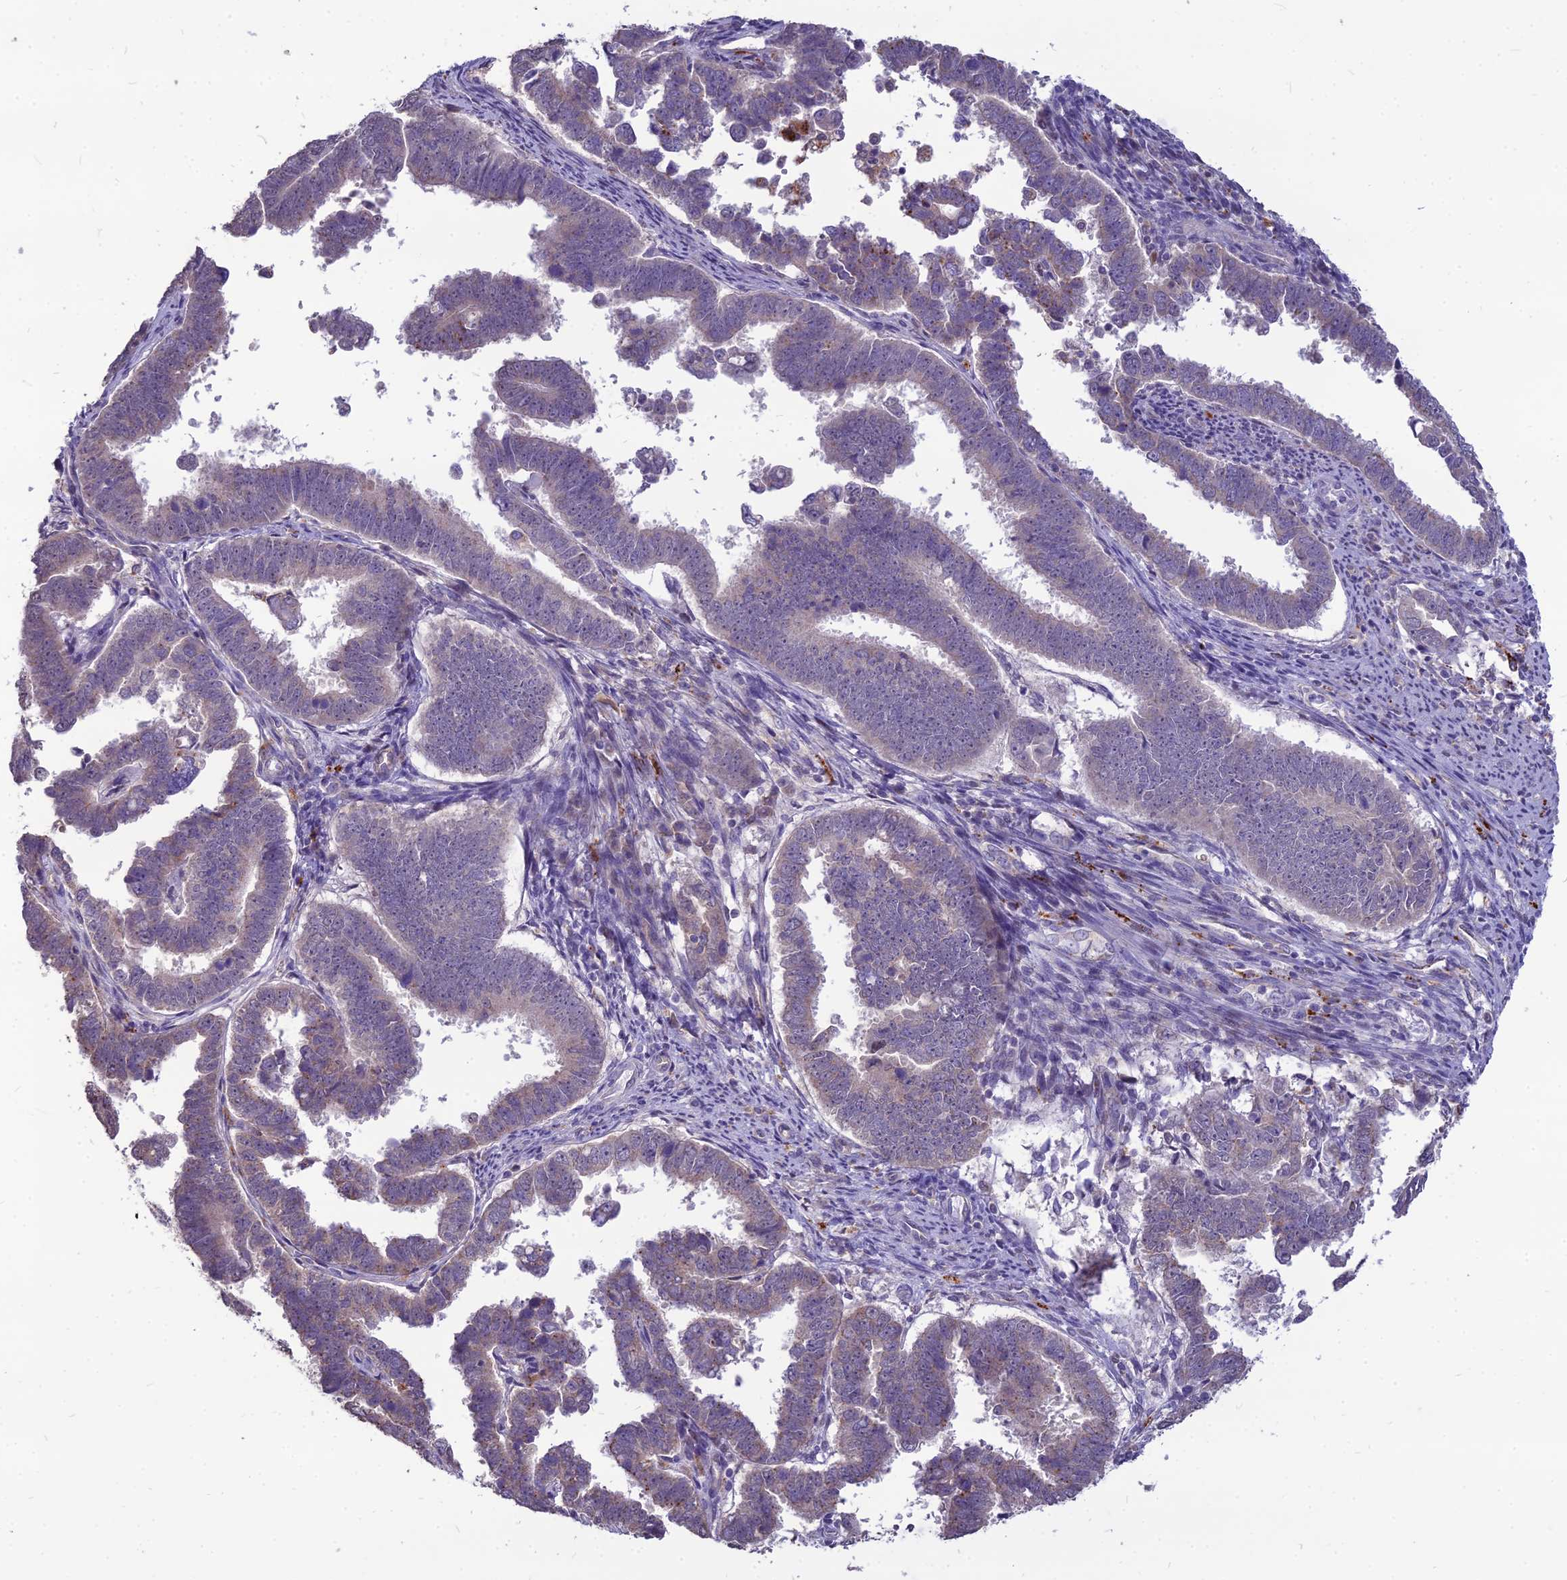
{"staining": {"intensity": "weak", "quantity": "<25%", "location": "cytoplasmic/membranous"}, "tissue": "endometrial cancer", "cell_type": "Tumor cells", "image_type": "cancer", "snomed": [{"axis": "morphology", "description": "Adenocarcinoma, NOS"}, {"axis": "topography", "description": "Endometrium"}], "caption": "Immunohistochemistry micrograph of endometrial adenocarcinoma stained for a protein (brown), which demonstrates no staining in tumor cells.", "gene": "PCED1B", "patient": {"sex": "female", "age": 75}}